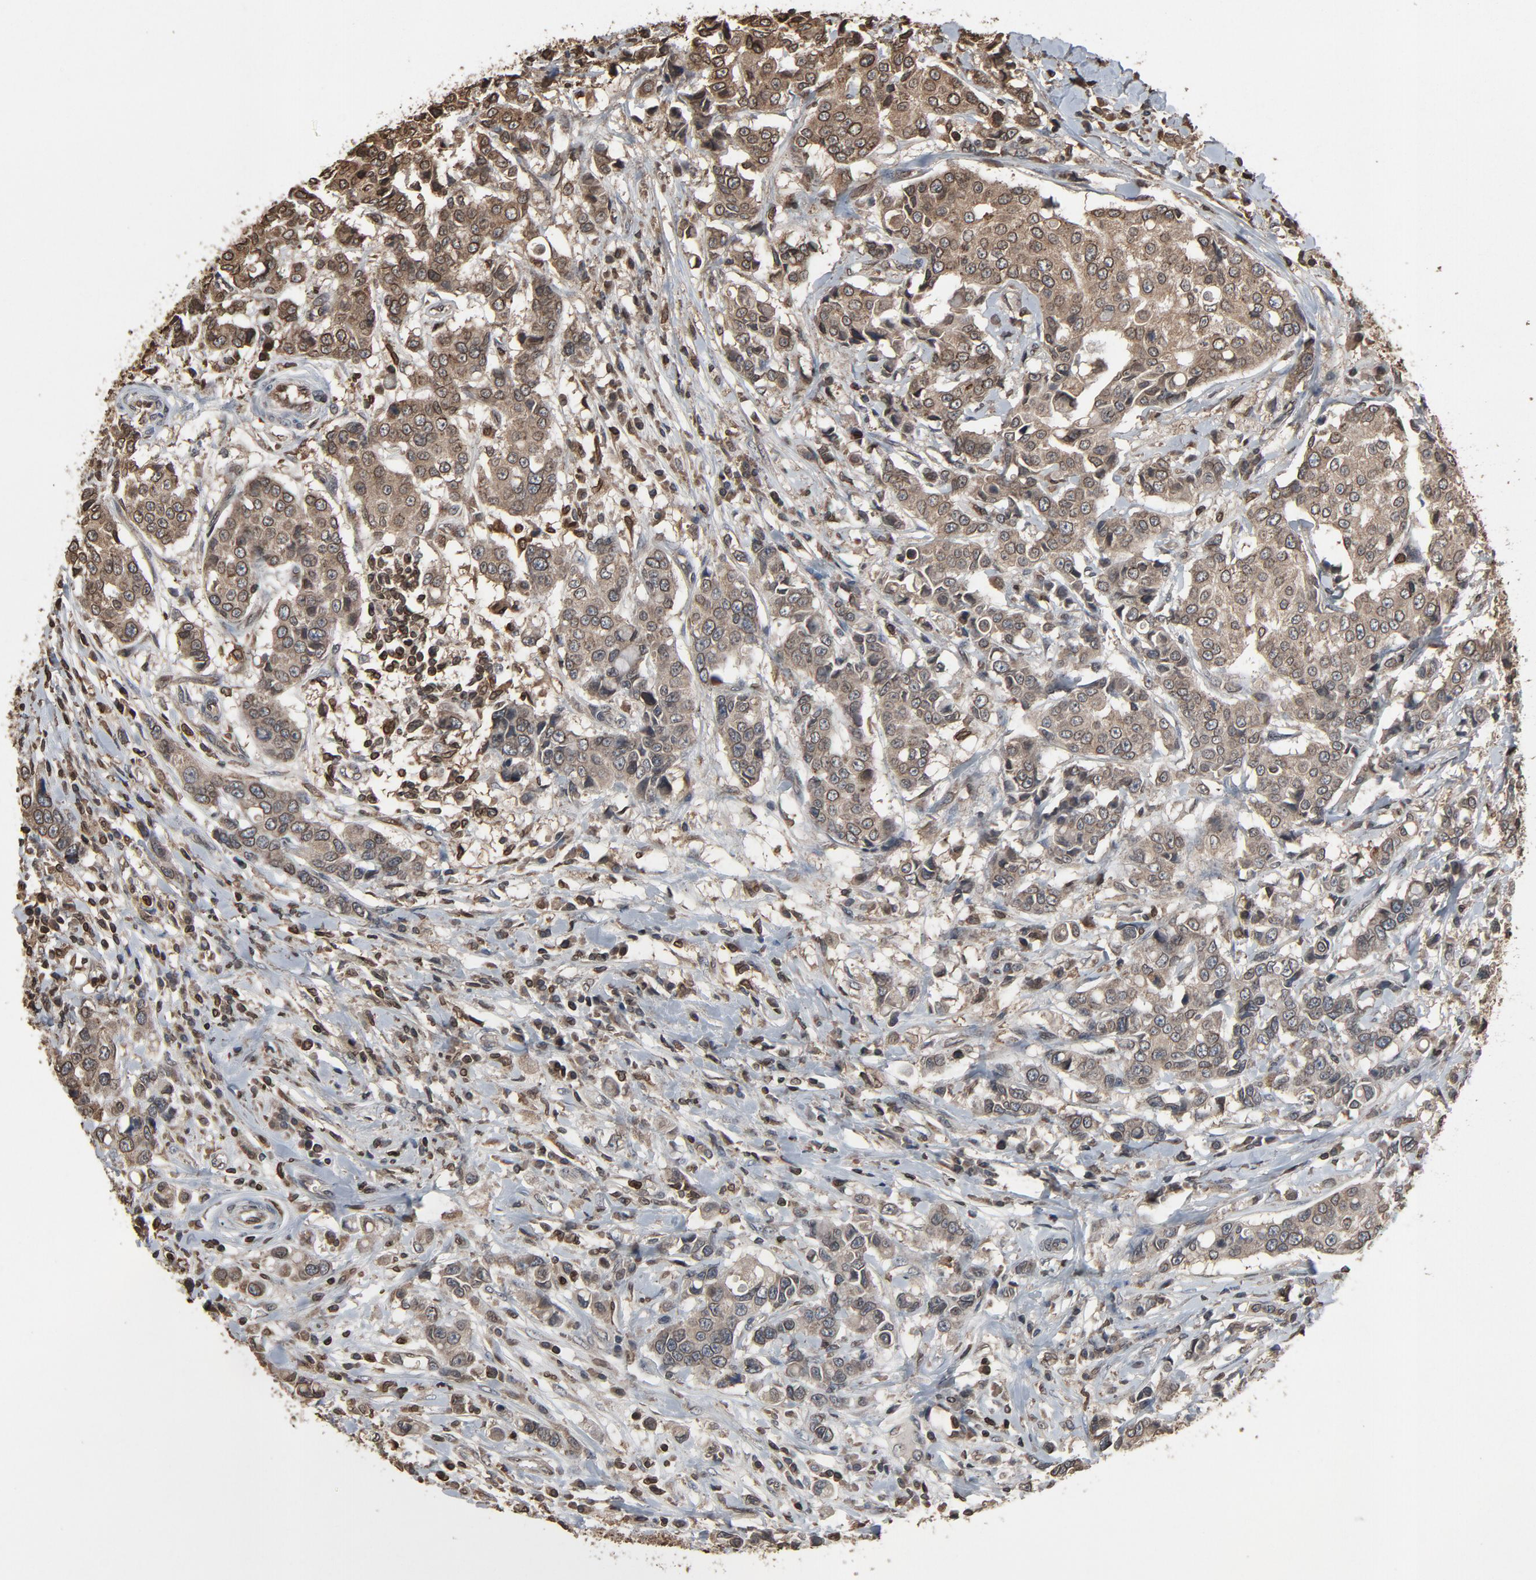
{"staining": {"intensity": "weak", "quantity": "<25%", "location": "cytoplasmic/membranous,nuclear"}, "tissue": "breast cancer", "cell_type": "Tumor cells", "image_type": "cancer", "snomed": [{"axis": "morphology", "description": "Duct carcinoma"}, {"axis": "topography", "description": "Breast"}], "caption": "Breast infiltrating ductal carcinoma was stained to show a protein in brown. There is no significant positivity in tumor cells.", "gene": "UBE2D1", "patient": {"sex": "female", "age": 27}}